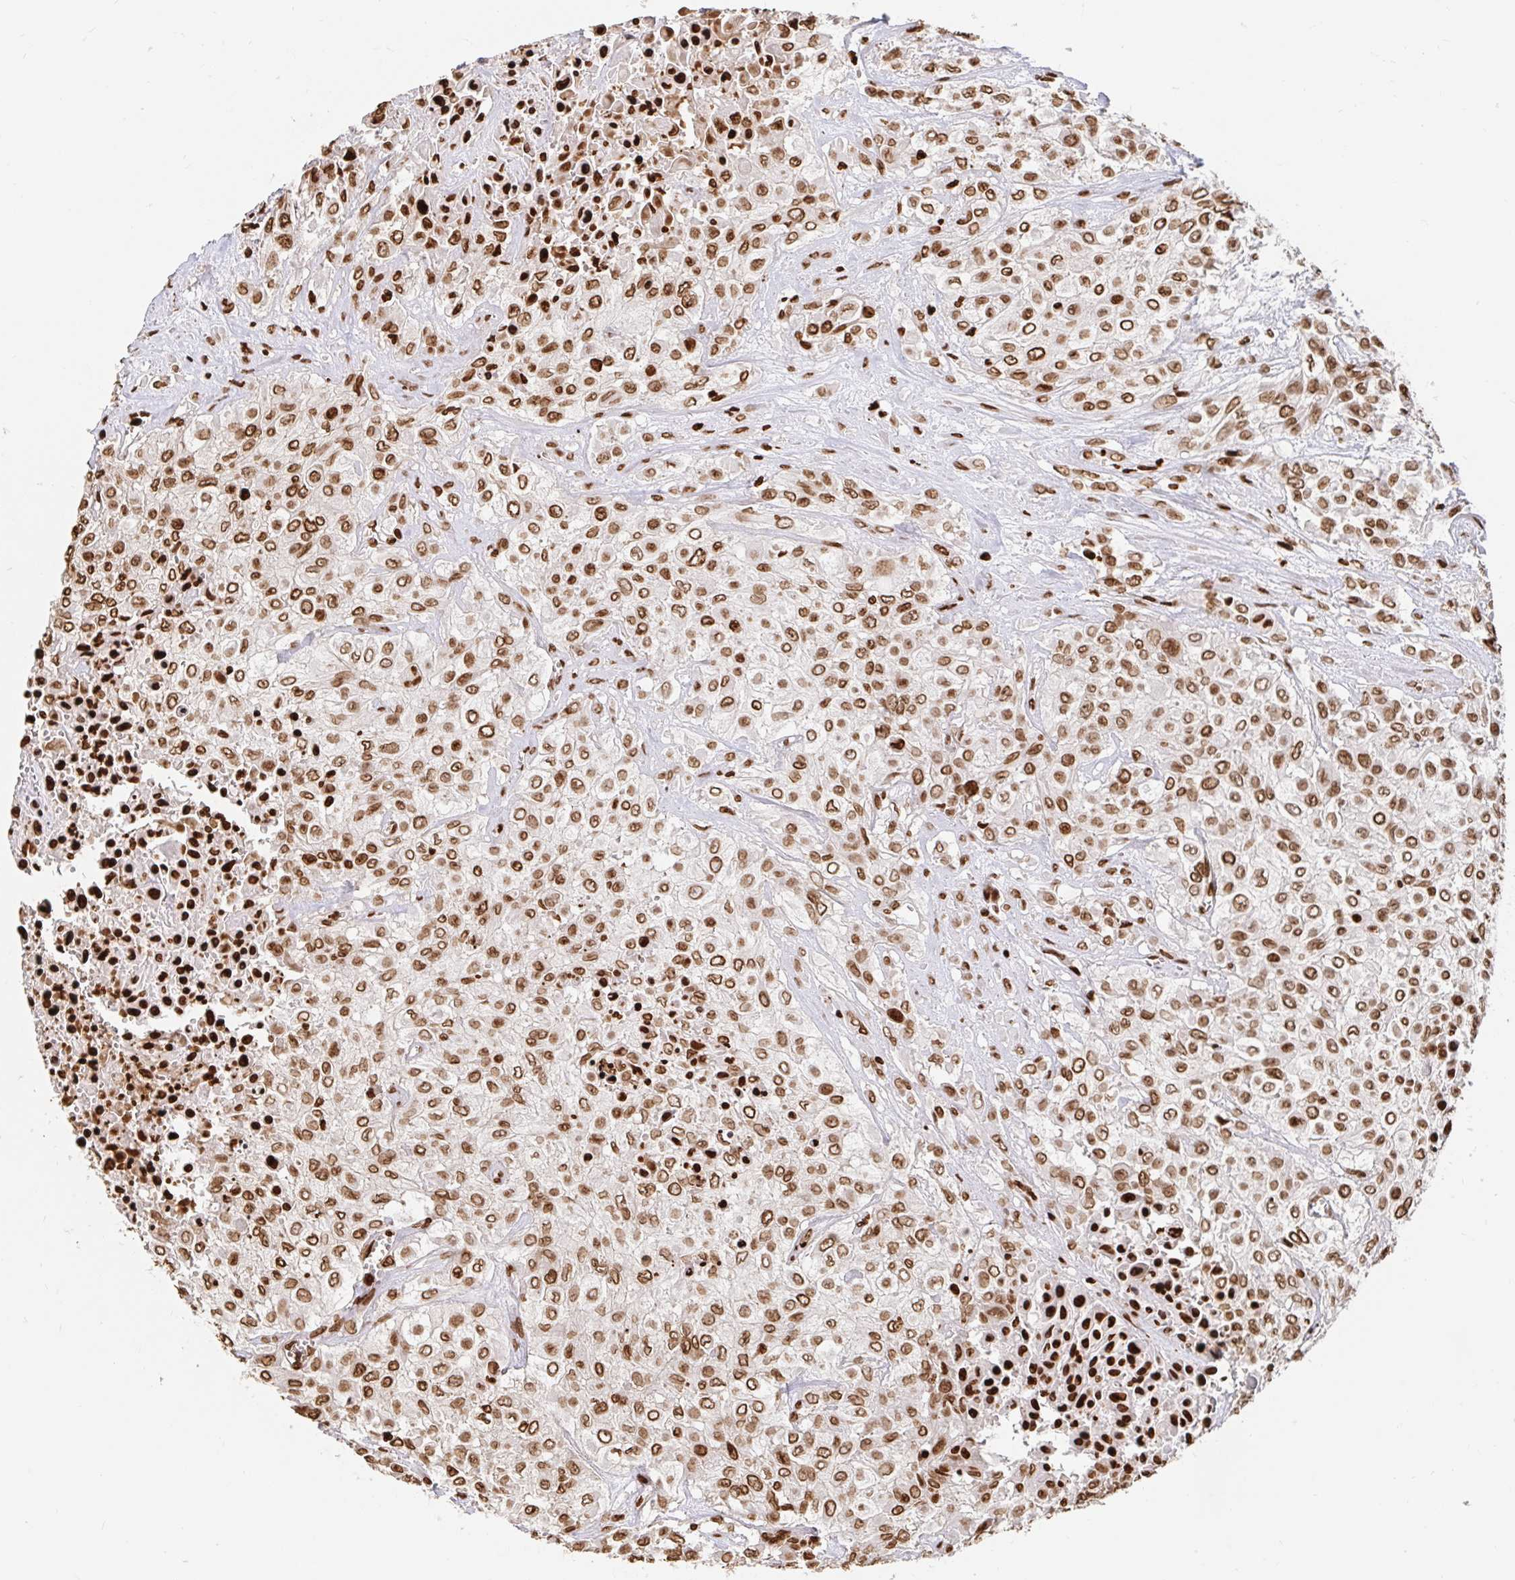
{"staining": {"intensity": "moderate", "quantity": ">75%", "location": "cytoplasmic/membranous,nuclear"}, "tissue": "urothelial cancer", "cell_type": "Tumor cells", "image_type": "cancer", "snomed": [{"axis": "morphology", "description": "Urothelial carcinoma, High grade"}, {"axis": "topography", "description": "Urinary bladder"}], "caption": "High-grade urothelial carcinoma was stained to show a protein in brown. There is medium levels of moderate cytoplasmic/membranous and nuclear positivity in about >75% of tumor cells. The staining is performed using DAB brown chromogen to label protein expression. The nuclei are counter-stained blue using hematoxylin.", "gene": "H2BC5", "patient": {"sex": "male", "age": 57}}